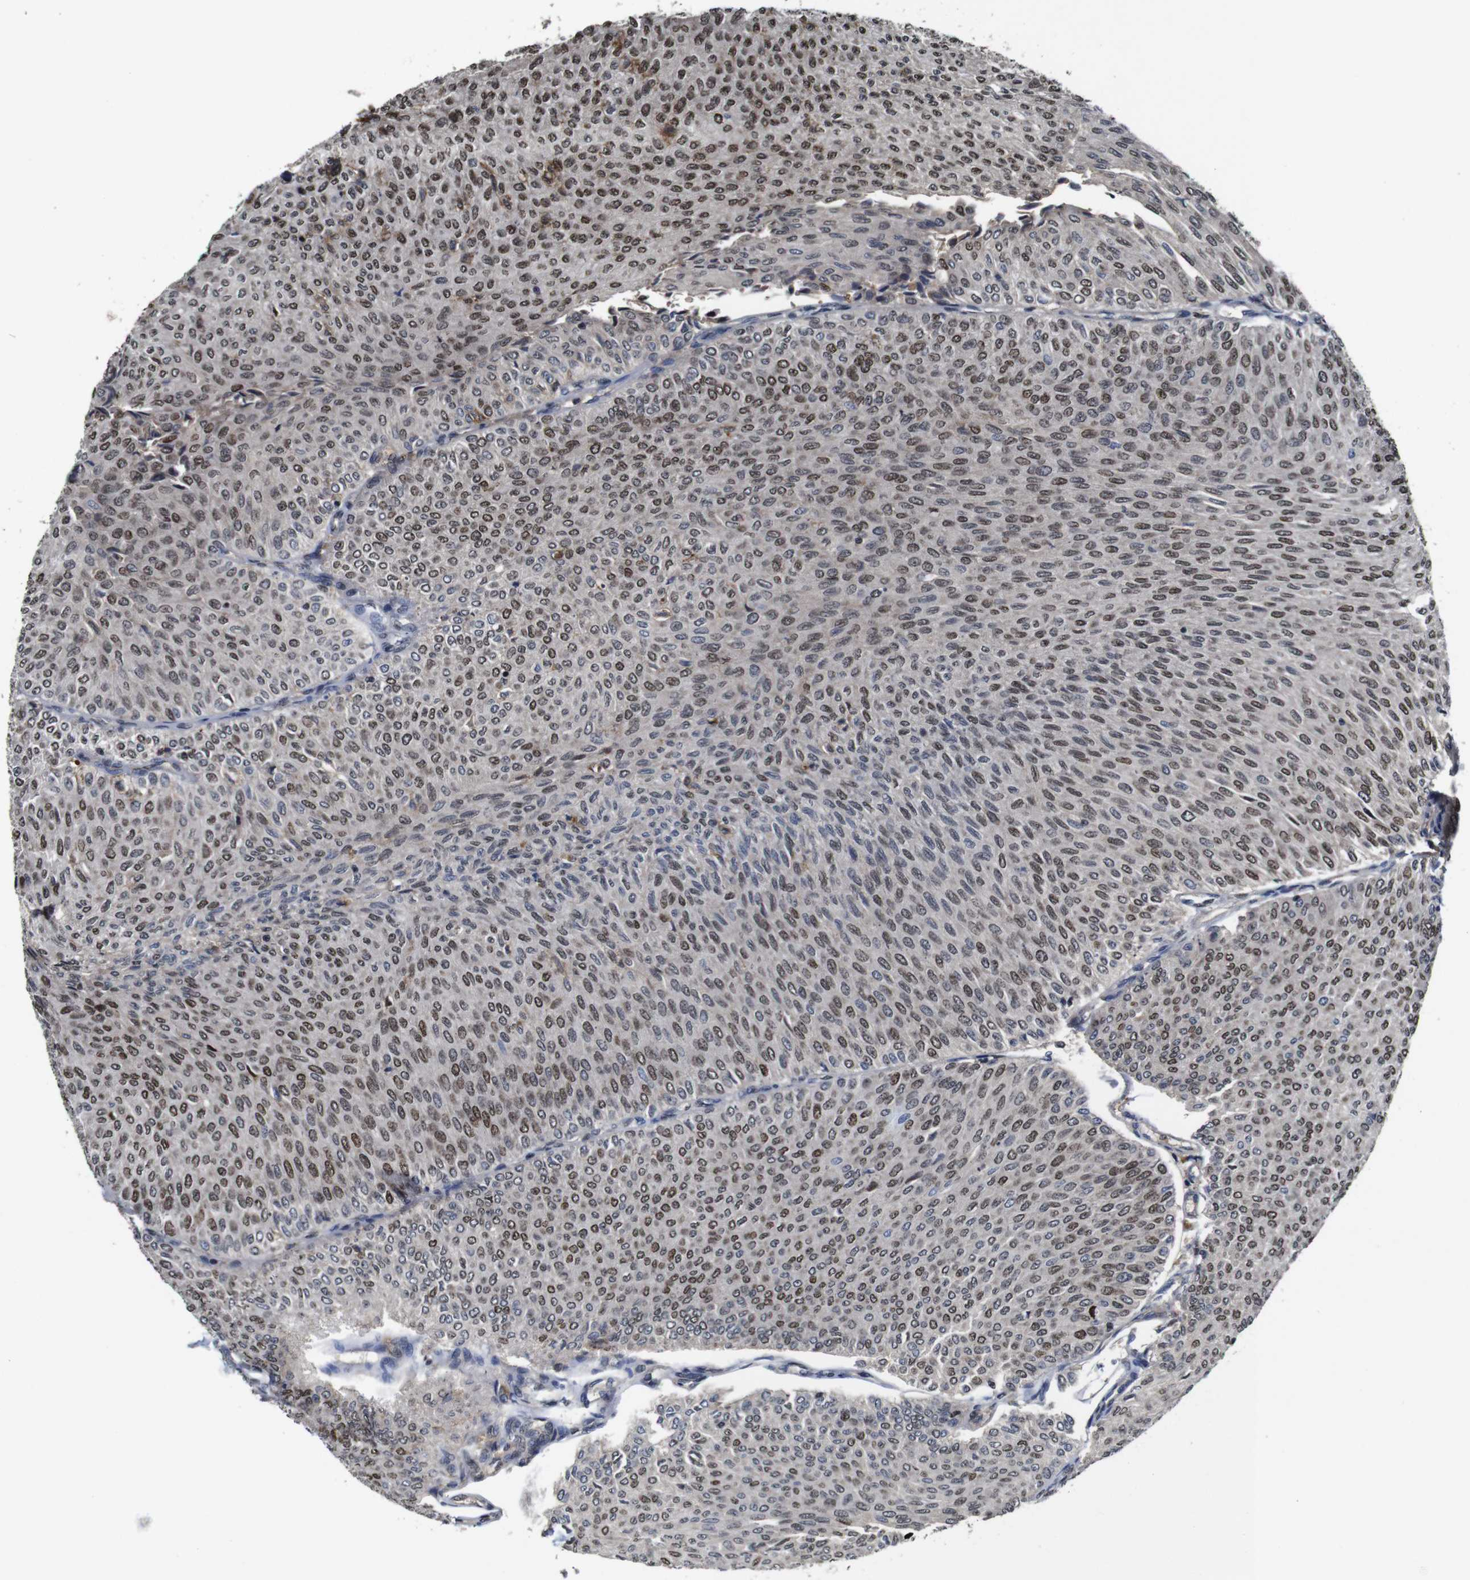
{"staining": {"intensity": "moderate", "quantity": "25%-75%", "location": "nuclear"}, "tissue": "urothelial cancer", "cell_type": "Tumor cells", "image_type": "cancer", "snomed": [{"axis": "morphology", "description": "Urothelial carcinoma, Low grade"}, {"axis": "topography", "description": "Urinary bladder"}], "caption": "Tumor cells reveal medium levels of moderate nuclear expression in approximately 25%-75% of cells in human urothelial carcinoma (low-grade).", "gene": "MYC", "patient": {"sex": "male", "age": 78}}